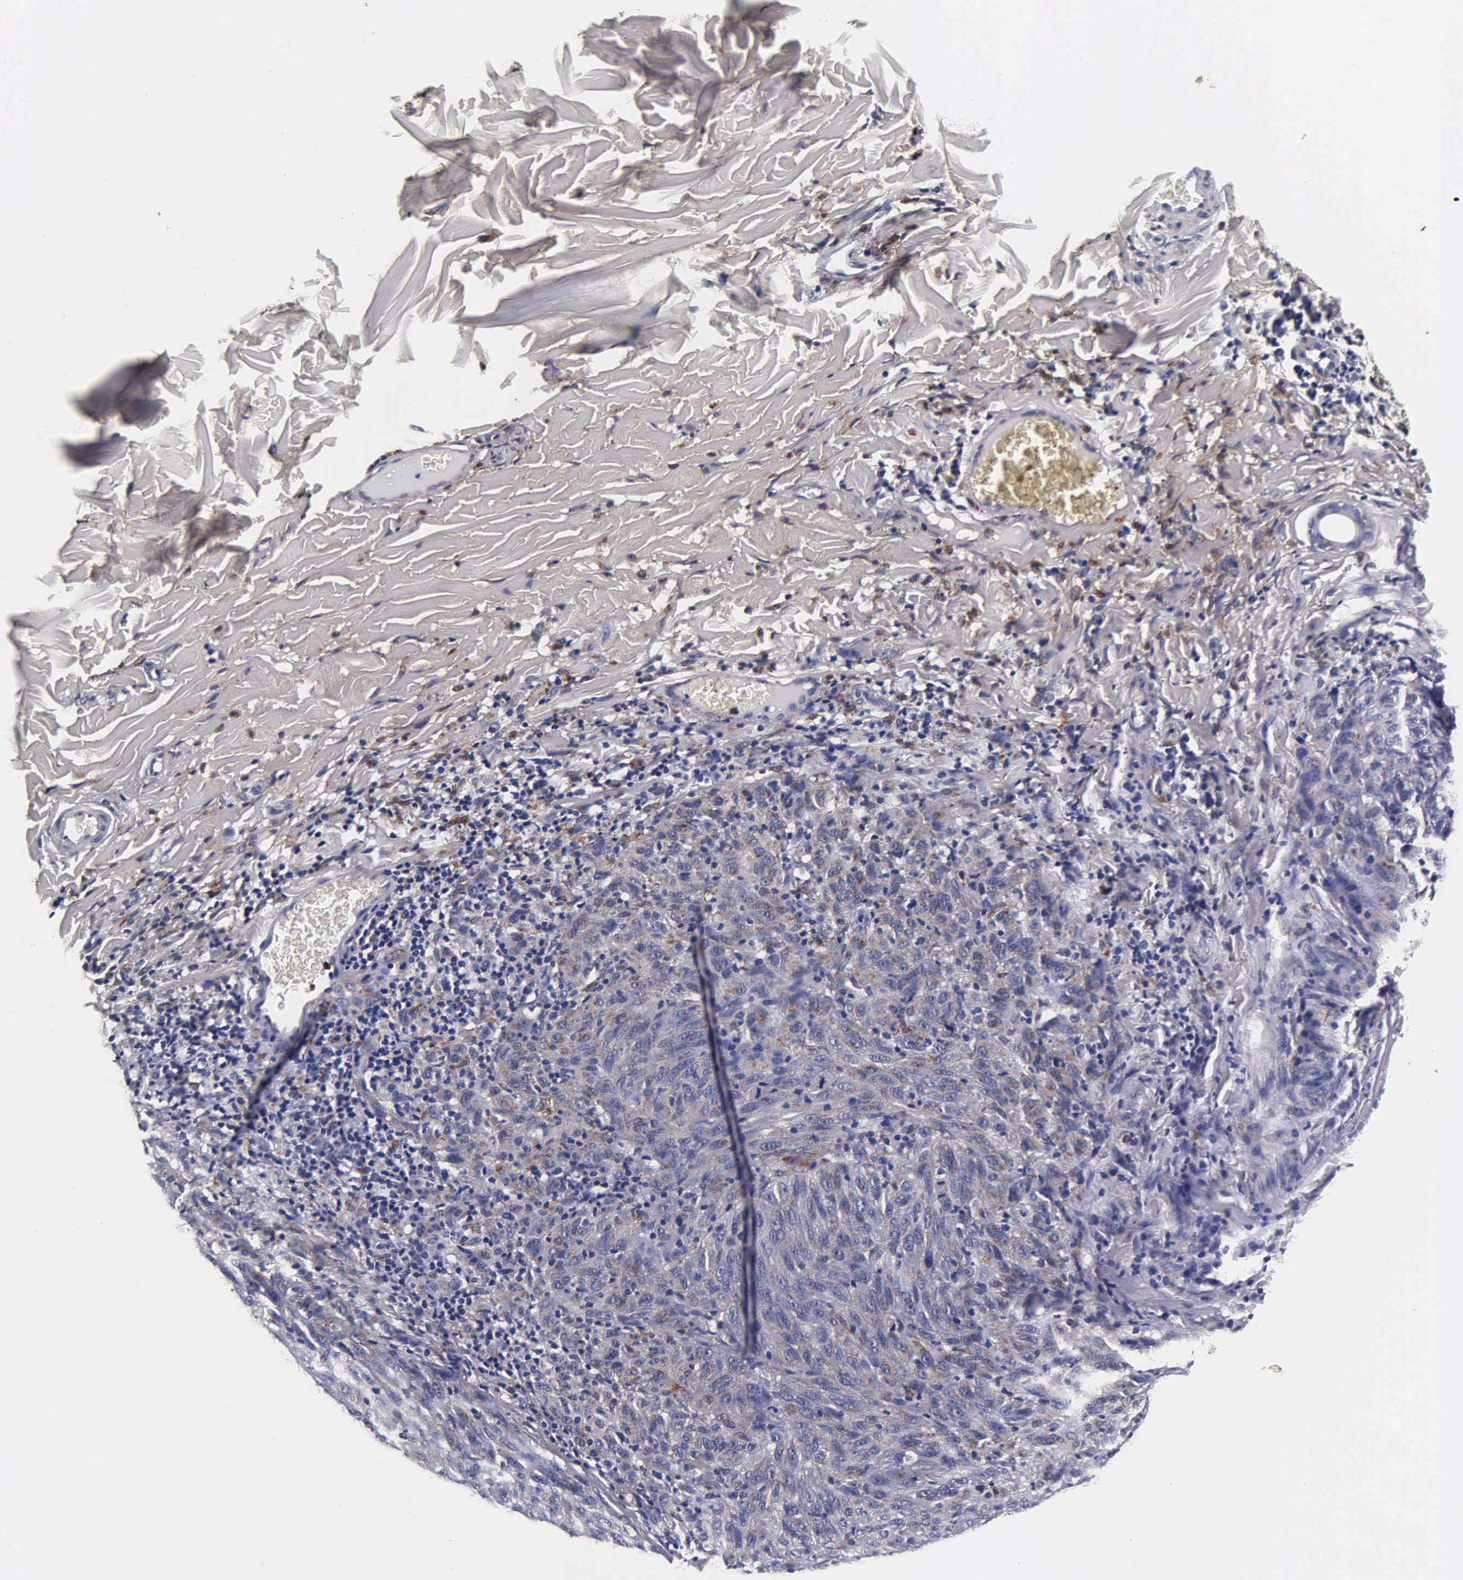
{"staining": {"intensity": "negative", "quantity": "none", "location": "none"}, "tissue": "melanoma", "cell_type": "Tumor cells", "image_type": "cancer", "snomed": [{"axis": "morphology", "description": "Malignant melanoma, NOS"}, {"axis": "topography", "description": "Skin"}], "caption": "DAB (3,3'-diaminobenzidine) immunohistochemical staining of human malignant melanoma displays no significant expression in tumor cells. (DAB (3,3'-diaminobenzidine) IHC, high magnification).", "gene": "CST3", "patient": {"sex": "male", "age": 76}}